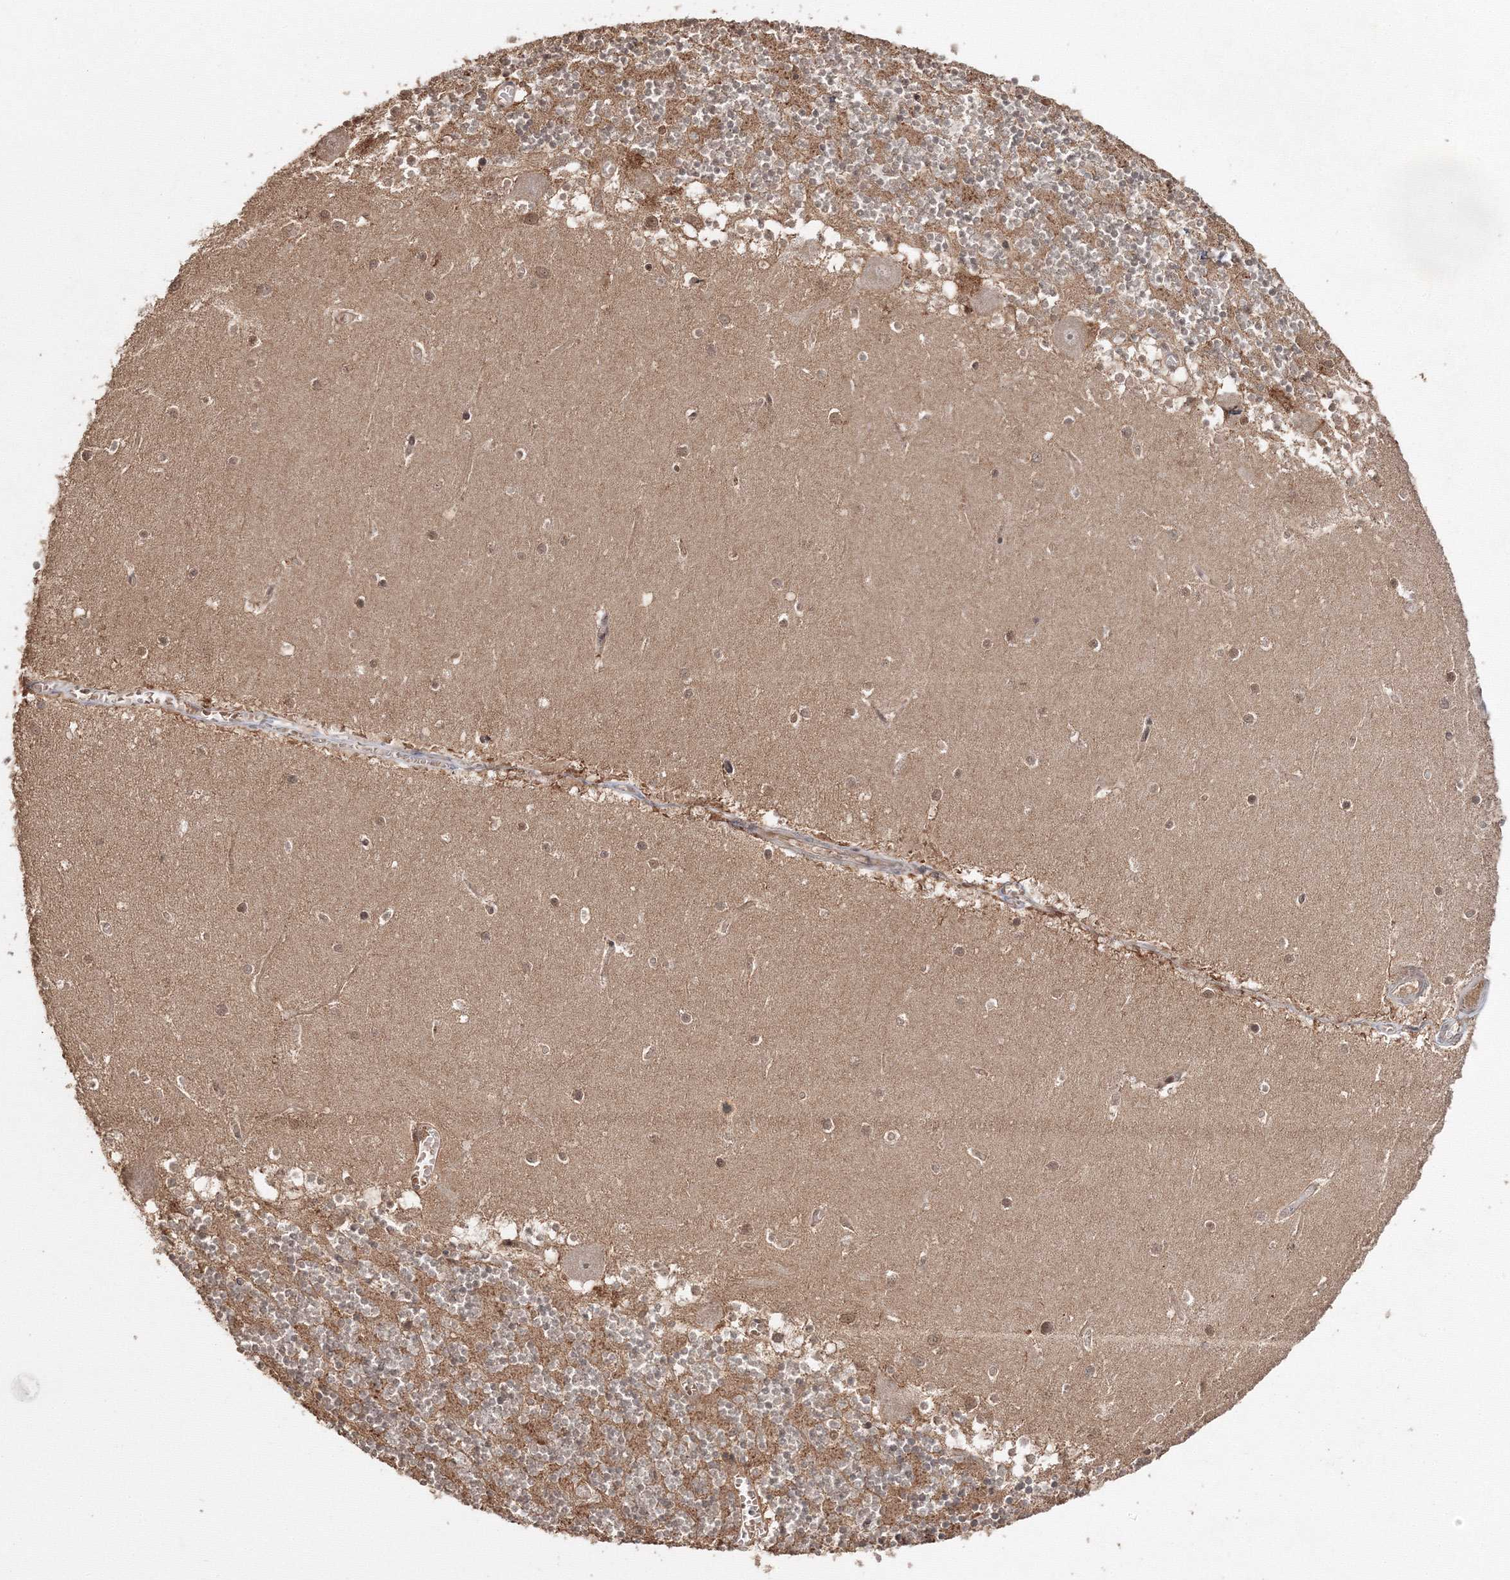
{"staining": {"intensity": "moderate", "quantity": ">75%", "location": "cytoplasmic/membranous"}, "tissue": "cerebellum", "cell_type": "Cells in granular layer", "image_type": "normal", "snomed": [{"axis": "morphology", "description": "Normal tissue, NOS"}, {"axis": "topography", "description": "Cerebellum"}], "caption": "An IHC micrograph of unremarkable tissue is shown. Protein staining in brown shows moderate cytoplasmic/membranous positivity in cerebellum within cells in granular layer. The staining was performed using DAB (3,3'-diaminobenzidine), with brown indicating positive protein expression. Nuclei are stained blue with hematoxylin.", "gene": "DDO", "patient": {"sex": "female", "age": 28}}